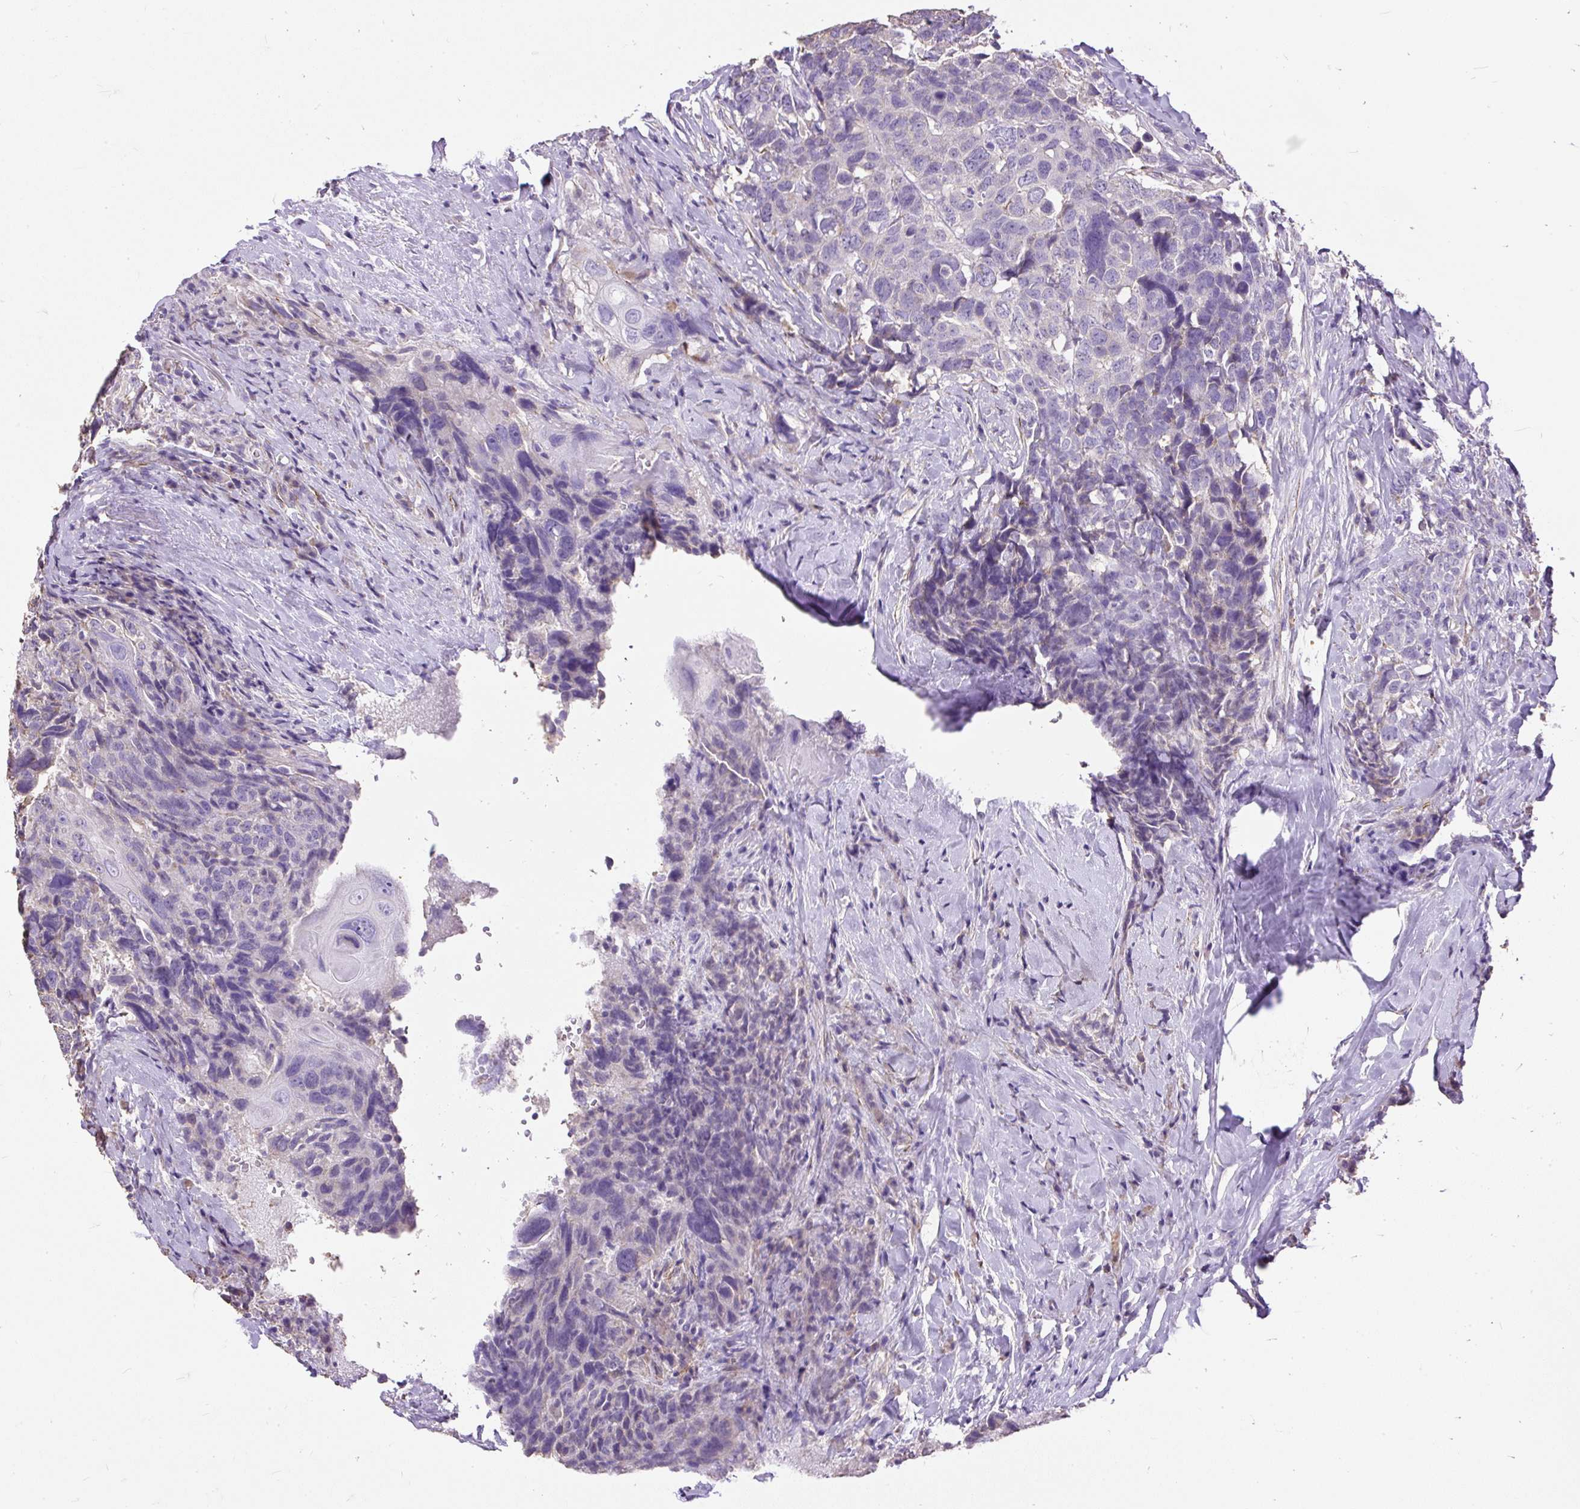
{"staining": {"intensity": "negative", "quantity": "none", "location": "none"}, "tissue": "head and neck cancer", "cell_type": "Tumor cells", "image_type": "cancer", "snomed": [{"axis": "morphology", "description": "Squamous cell carcinoma, NOS"}, {"axis": "topography", "description": "Head-Neck"}], "caption": "Immunohistochemical staining of squamous cell carcinoma (head and neck) demonstrates no significant expression in tumor cells.", "gene": "GBX1", "patient": {"sex": "male", "age": 66}}